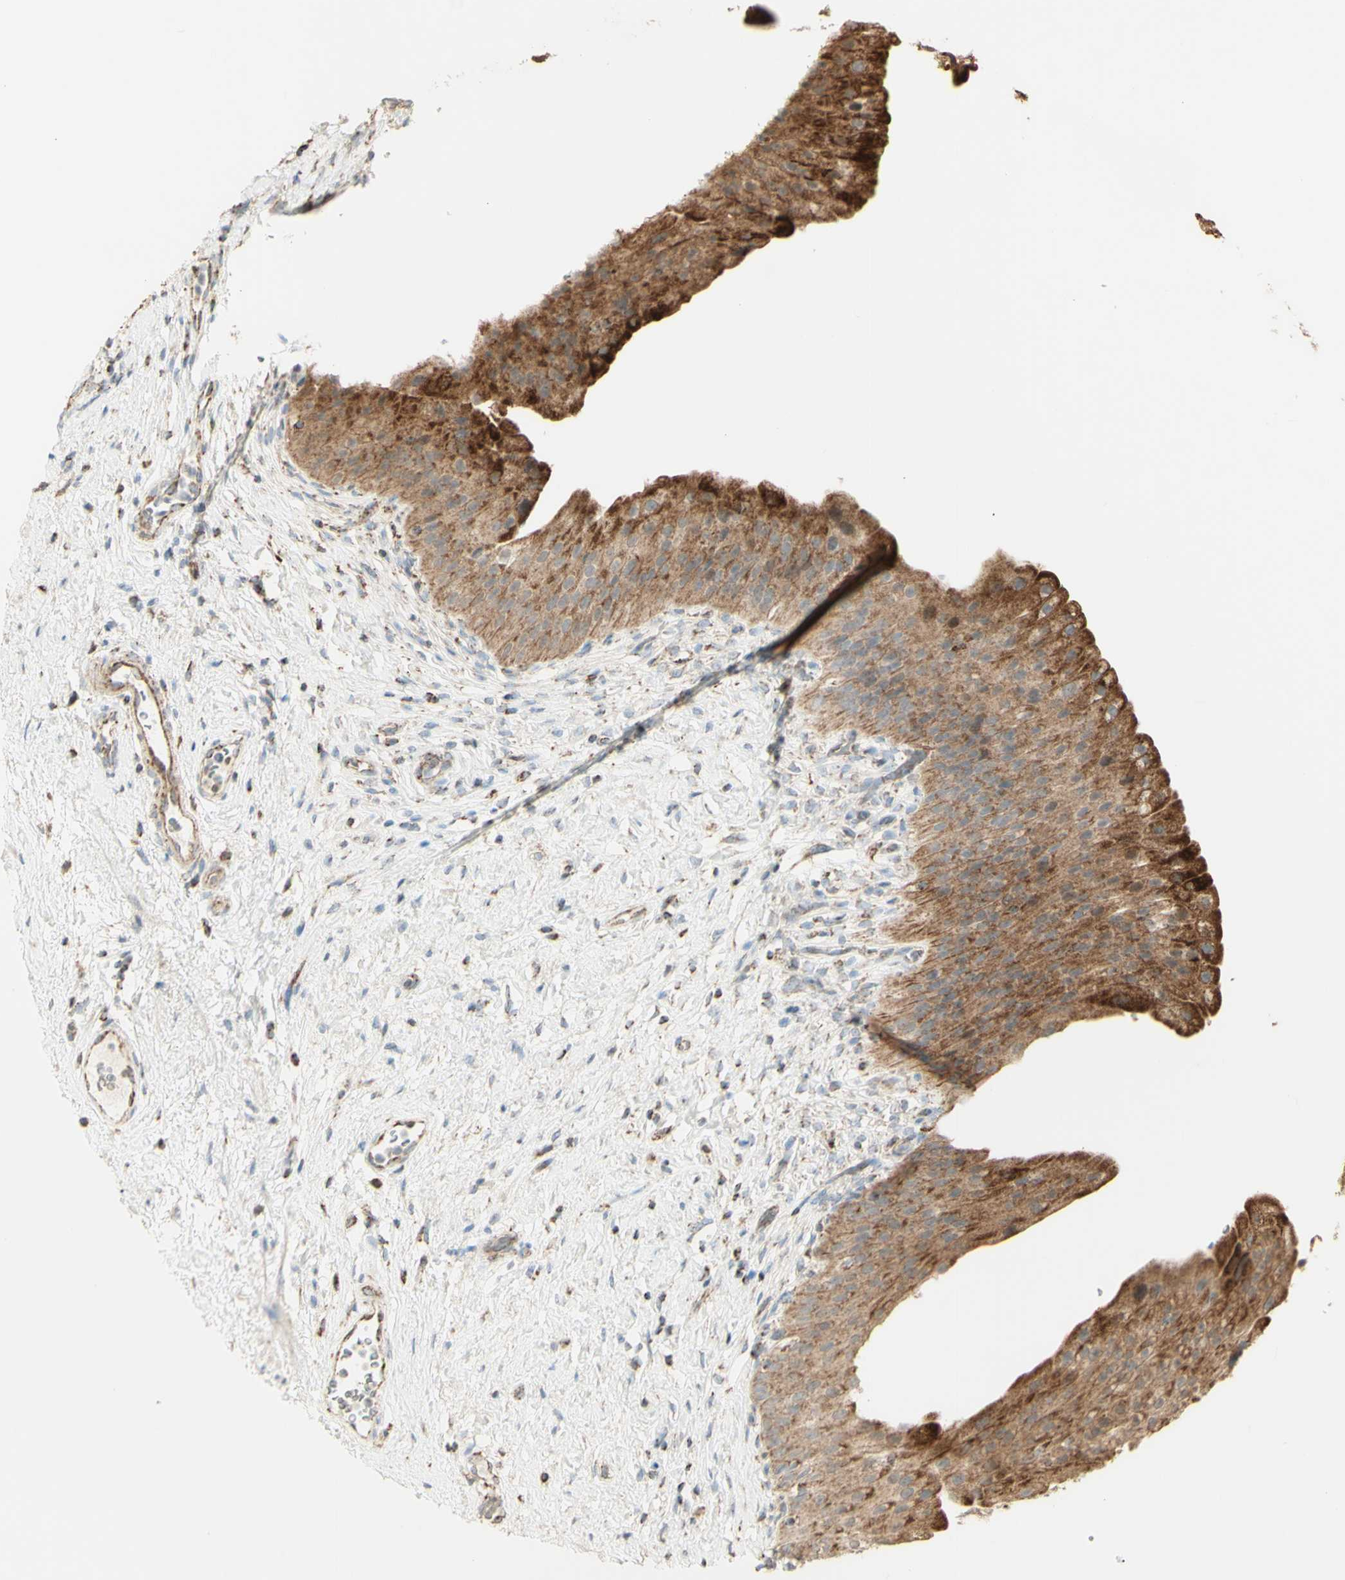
{"staining": {"intensity": "moderate", "quantity": ">75%", "location": "cytoplasmic/membranous"}, "tissue": "urinary bladder", "cell_type": "Urothelial cells", "image_type": "normal", "snomed": [{"axis": "morphology", "description": "Normal tissue, NOS"}, {"axis": "morphology", "description": "Urothelial carcinoma, High grade"}, {"axis": "topography", "description": "Urinary bladder"}], "caption": "About >75% of urothelial cells in normal urinary bladder demonstrate moderate cytoplasmic/membranous protein expression as visualized by brown immunohistochemical staining.", "gene": "LETM1", "patient": {"sex": "male", "age": 46}}